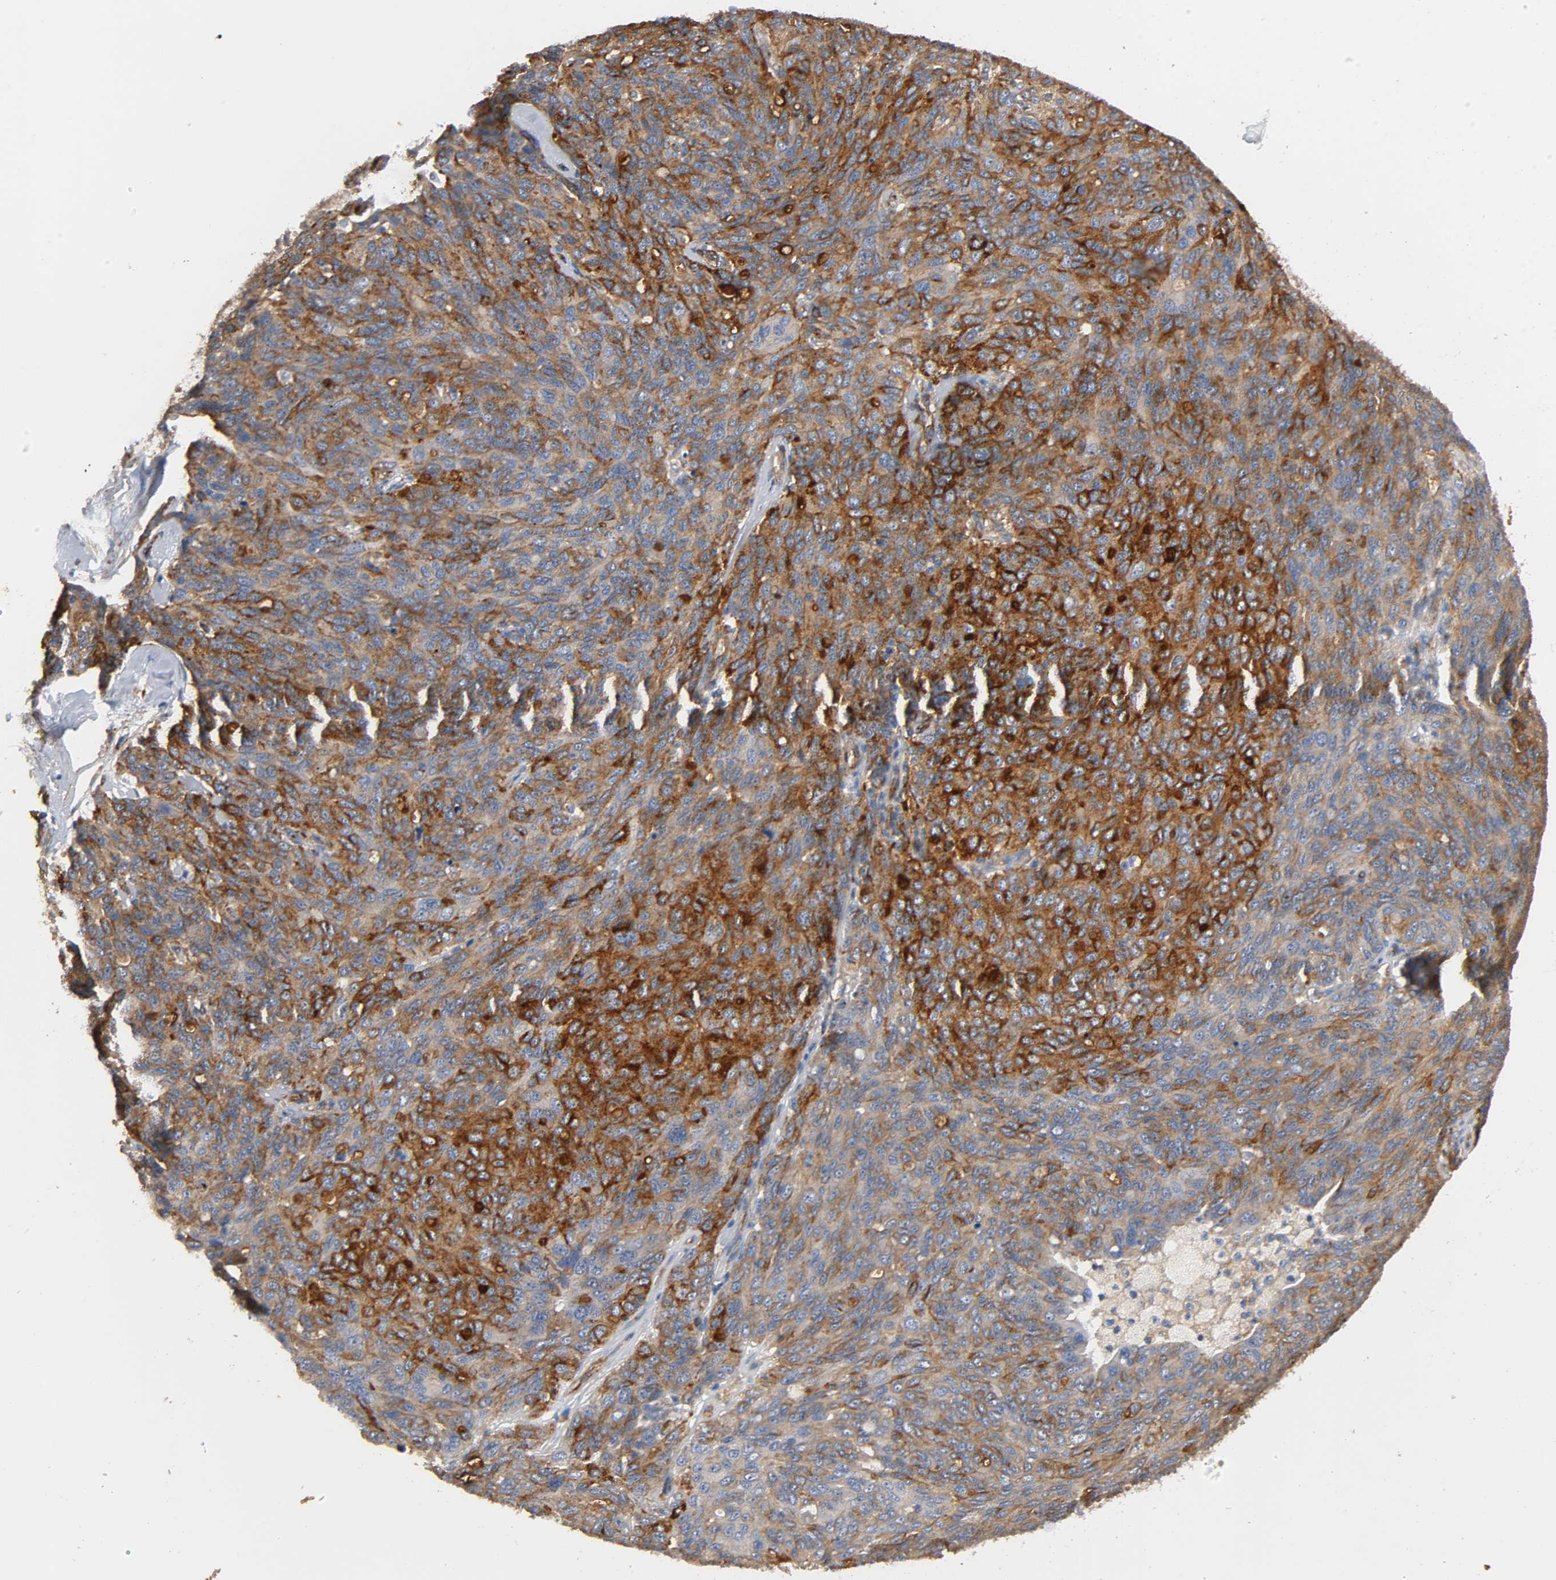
{"staining": {"intensity": "strong", "quantity": "25%-75%", "location": "cytoplasmic/membranous"}, "tissue": "ovarian cancer", "cell_type": "Tumor cells", "image_type": "cancer", "snomed": [{"axis": "morphology", "description": "Carcinoma, endometroid"}, {"axis": "topography", "description": "Ovary"}], "caption": "Tumor cells display strong cytoplasmic/membranous staining in about 25%-75% of cells in endometroid carcinoma (ovarian).", "gene": "IFITM3", "patient": {"sex": "female", "age": 60}}